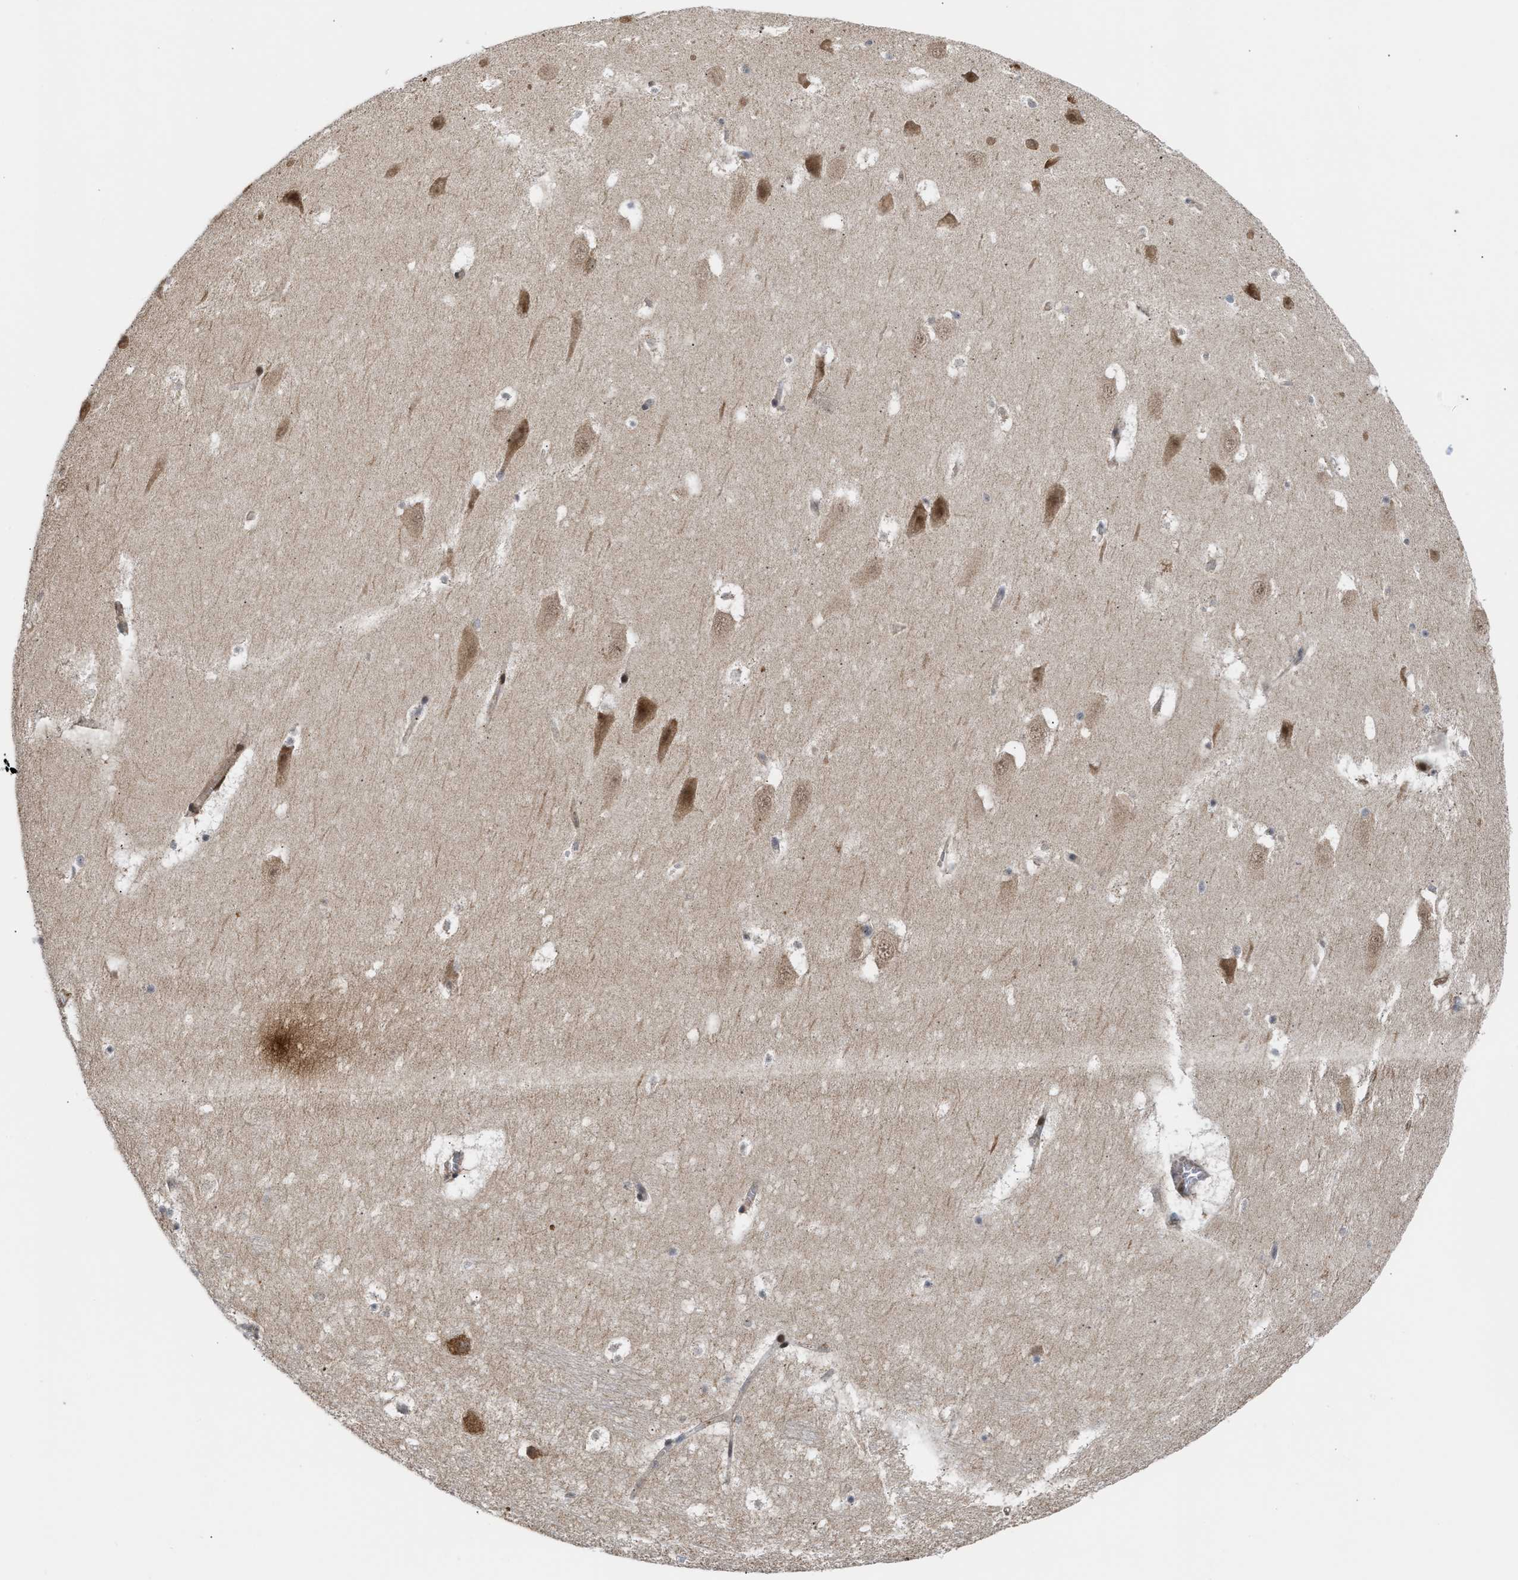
{"staining": {"intensity": "weak", "quantity": "<25%", "location": "nuclear"}, "tissue": "hippocampus", "cell_type": "Glial cells", "image_type": "normal", "snomed": [{"axis": "morphology", "description": "Normal tissue, NOS"}, {"axis": "topography", "description": "Hippocampus"}], "caption": "DAB immunohistochemical staining of unremarkable hippocampus demonstrates no significant positivity in glial cells.", "gene": "STAU2", "patient": {"sex": "male", "age": 45}}